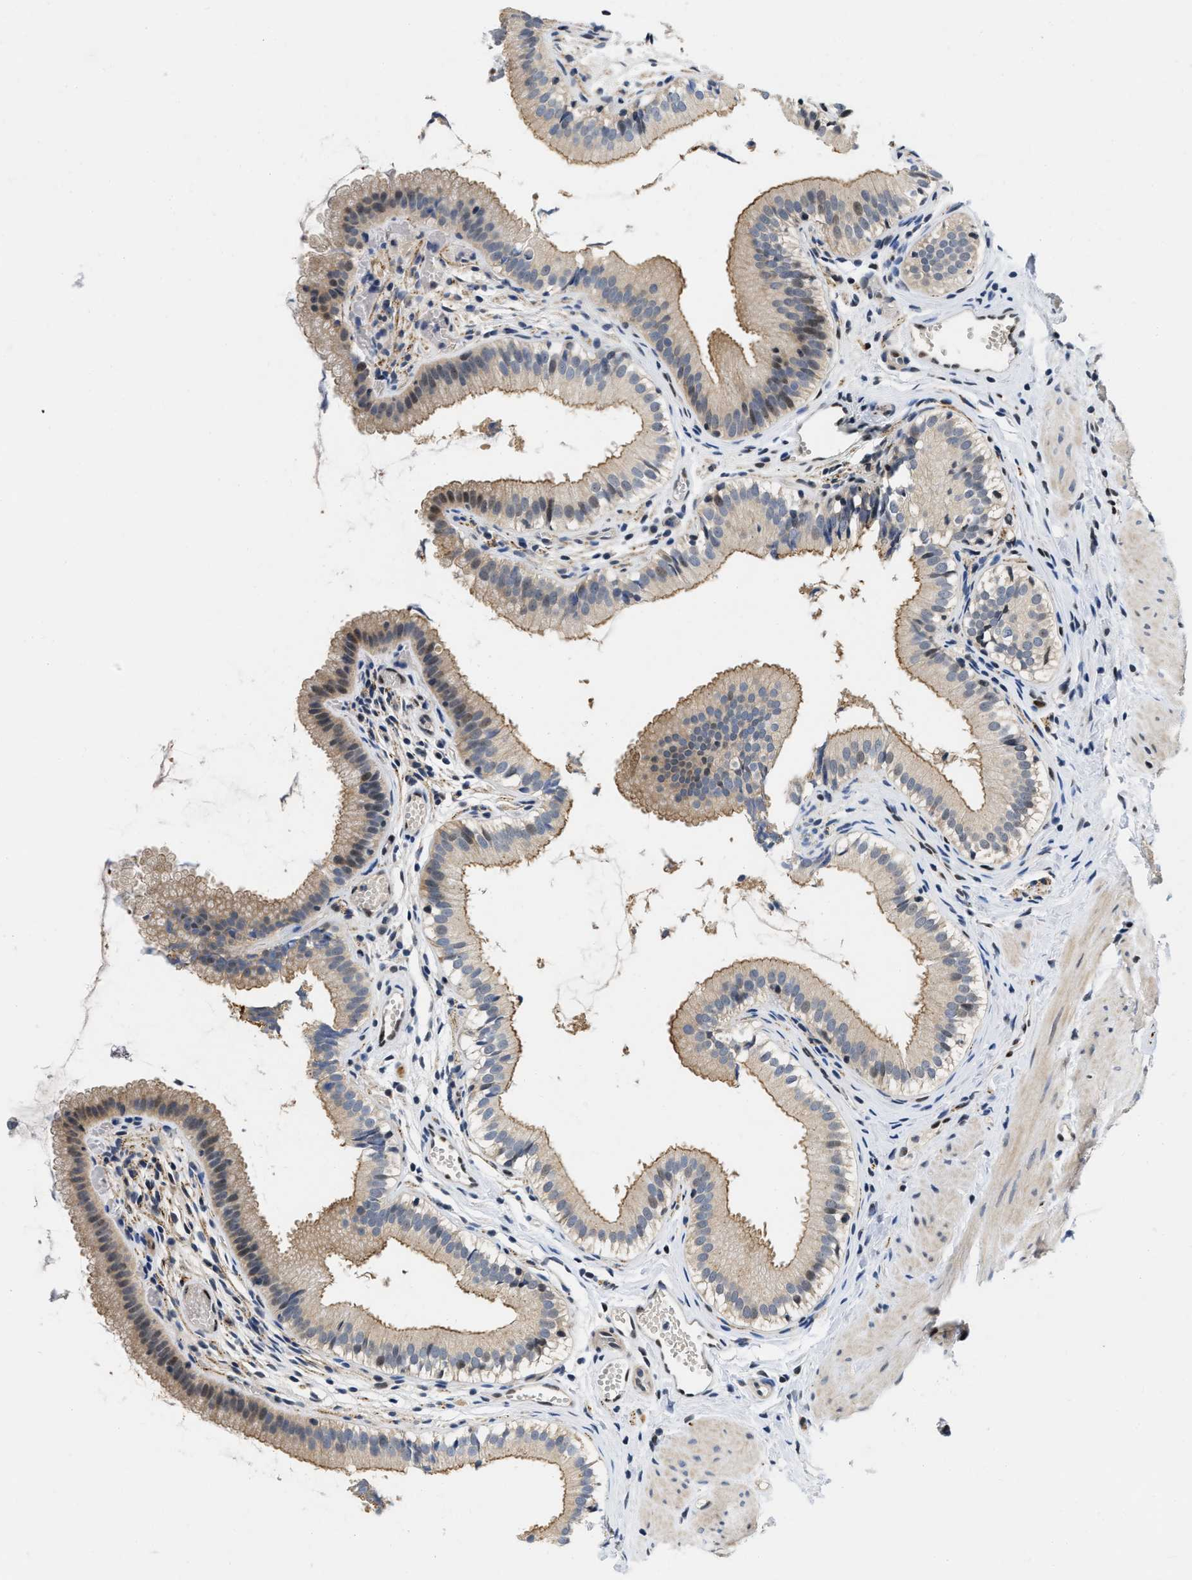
{"staining": {"intensity": "moderate", "quantity": ">75%", "location": "cytoplasmic/membranous"}, "tissue": "gallbladder", "cell_type": "Glandular cells", "image_type": "normal", "snomed": [{"axis": "morphology", "description": "Normal tissue, NOS"}, {"axis": "topography", "description": "Gallbladder"}], "caption": "Approximately >75% of glandular cells in benign human gallbladder demonstrate moderate cytoplasmic/membranous protein positivity as visualized by brown immunohistochemical staining.", "gene": "VIP", "patient": {"sex": "female", "age": 26}}